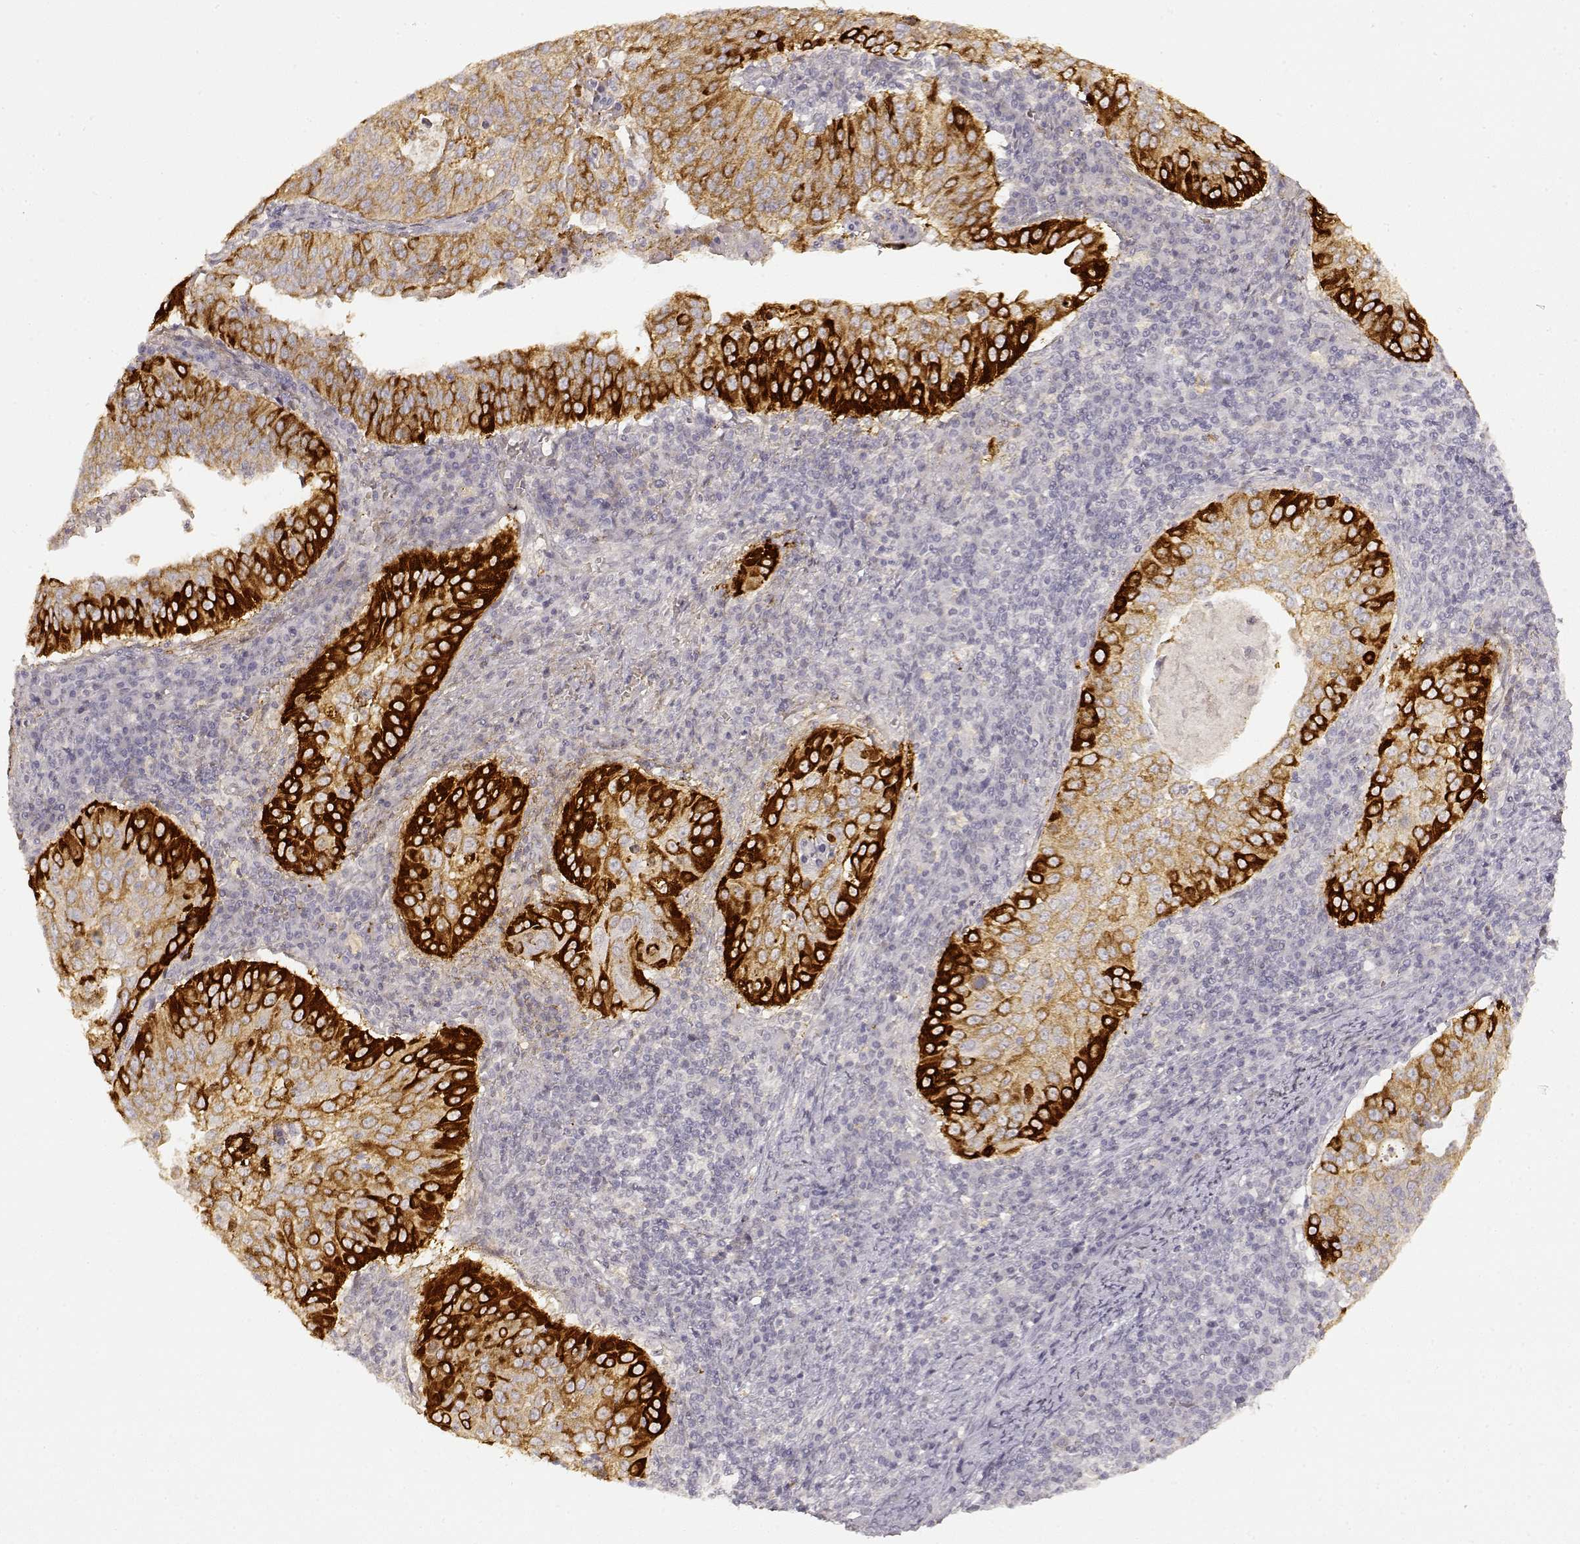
{"staining": {"intensity": "strong", "quantity": ">75%", "location": "cytoplasmic/membranous"}, "tissue": "cervical cancer", "cell_type": "Tumor cells", "image_type": "cancer", "snomed": [{"axis": "morphology", "description": "Squamous cell carcinoma, NOS"}, {"axis": "topography", "description": "Cervix"}], "caption": "Tumor cells show high levels of strong cytoplasmic/membranous positivity in approximately >75% of cells in cervical squamous cell carcinoma.", "gene": "LAMC2", "patient": {"sex": "female", "age": 39}}